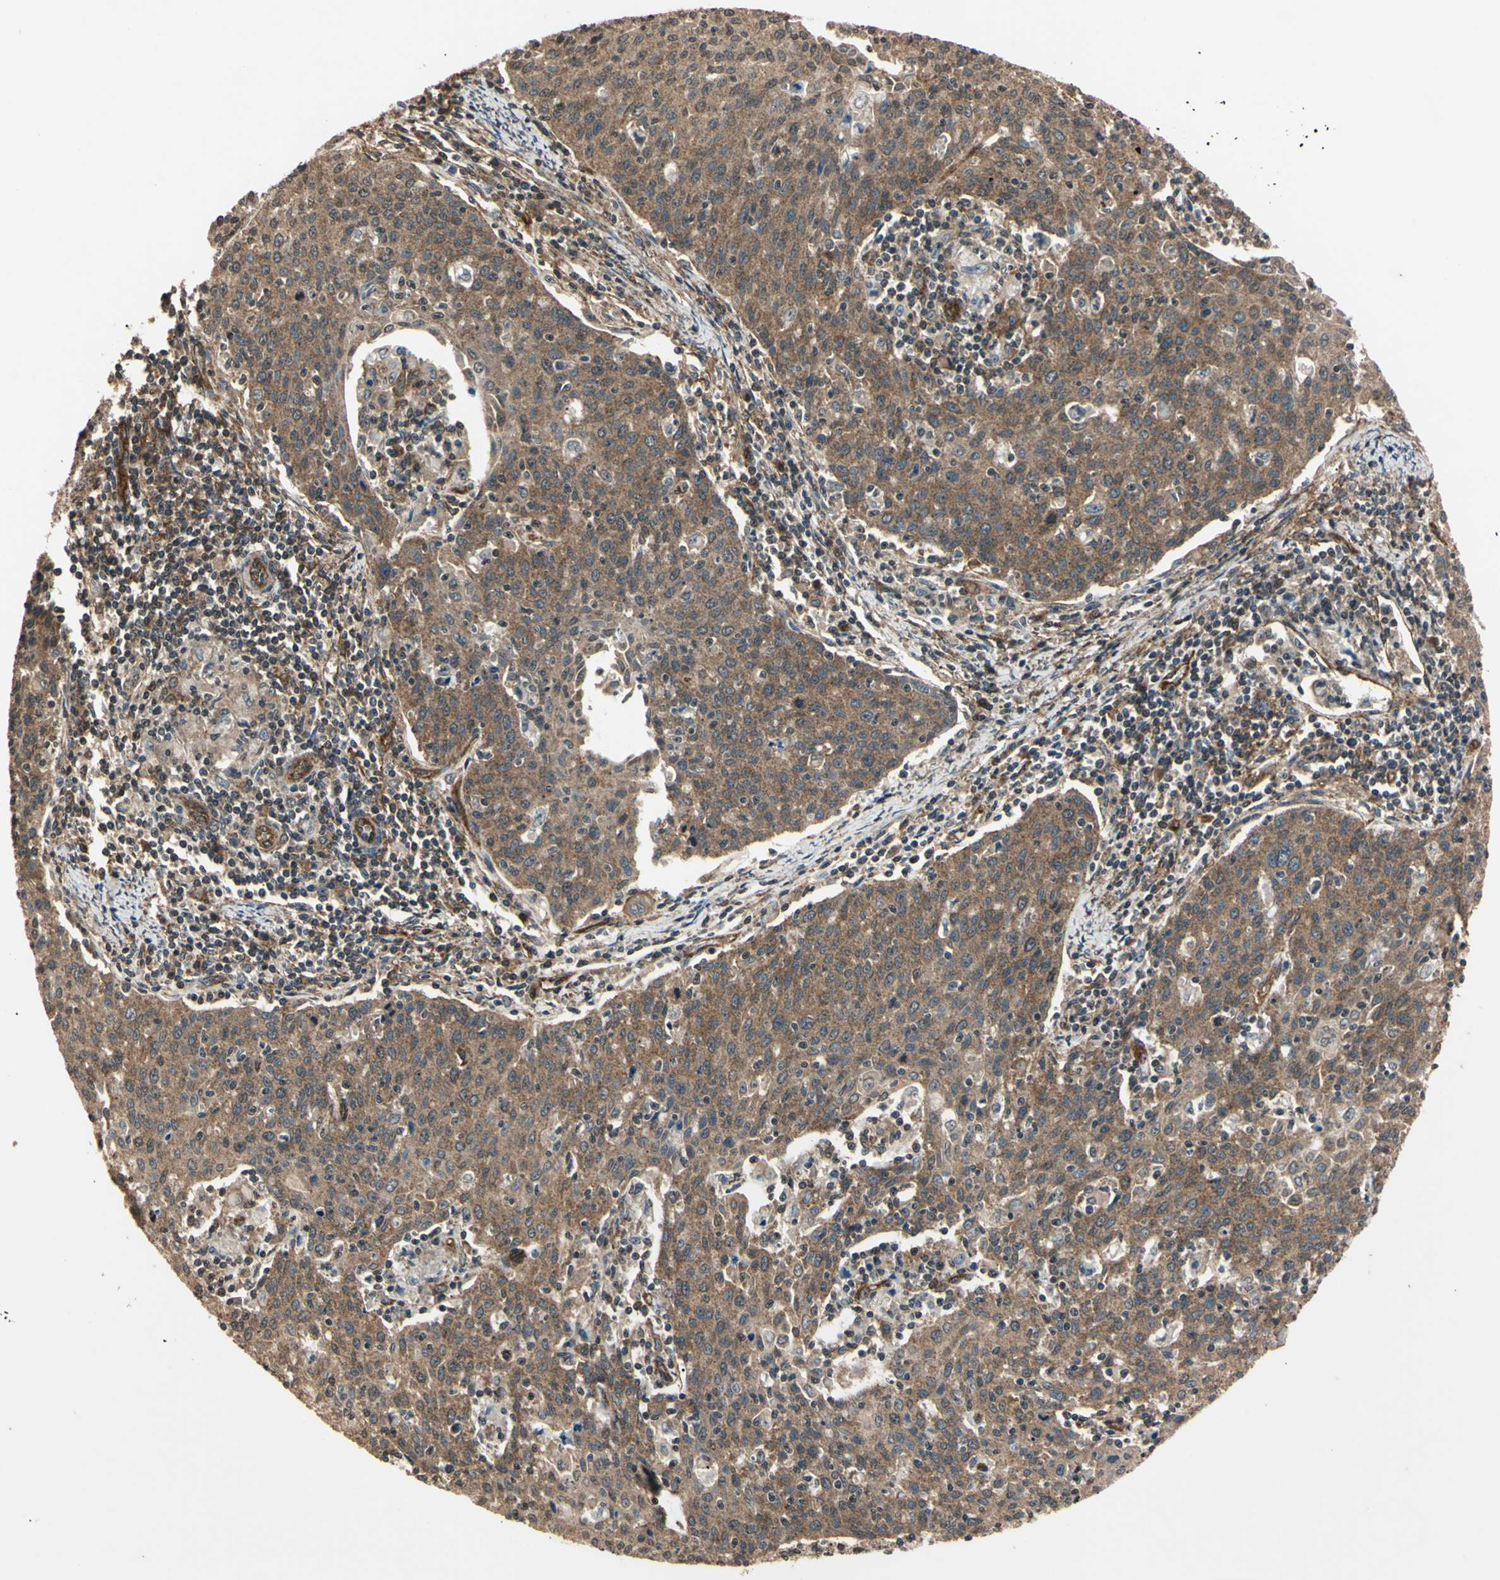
{"staining": {"intensity": "moderate", "quantity": "25%-75%", "location": "cytoplasmic/membranous"}, "tissue": "cervical cancer", "cell_type": "Tumor cells", "image_type": "cancer", "snomed": [{"axis": "morphology", "description": "Squamous cell carcinoma, NOS"}, {"axis": "topography", "description": "Cervix"}], "caption": "Cervical squamous cell carcinoma stained for a protein exhibits moderate cytoplasmic/membranous positivity in tumor cells.", "gene": "EPN1", "patient": {"sex": "female", "age": 38}}